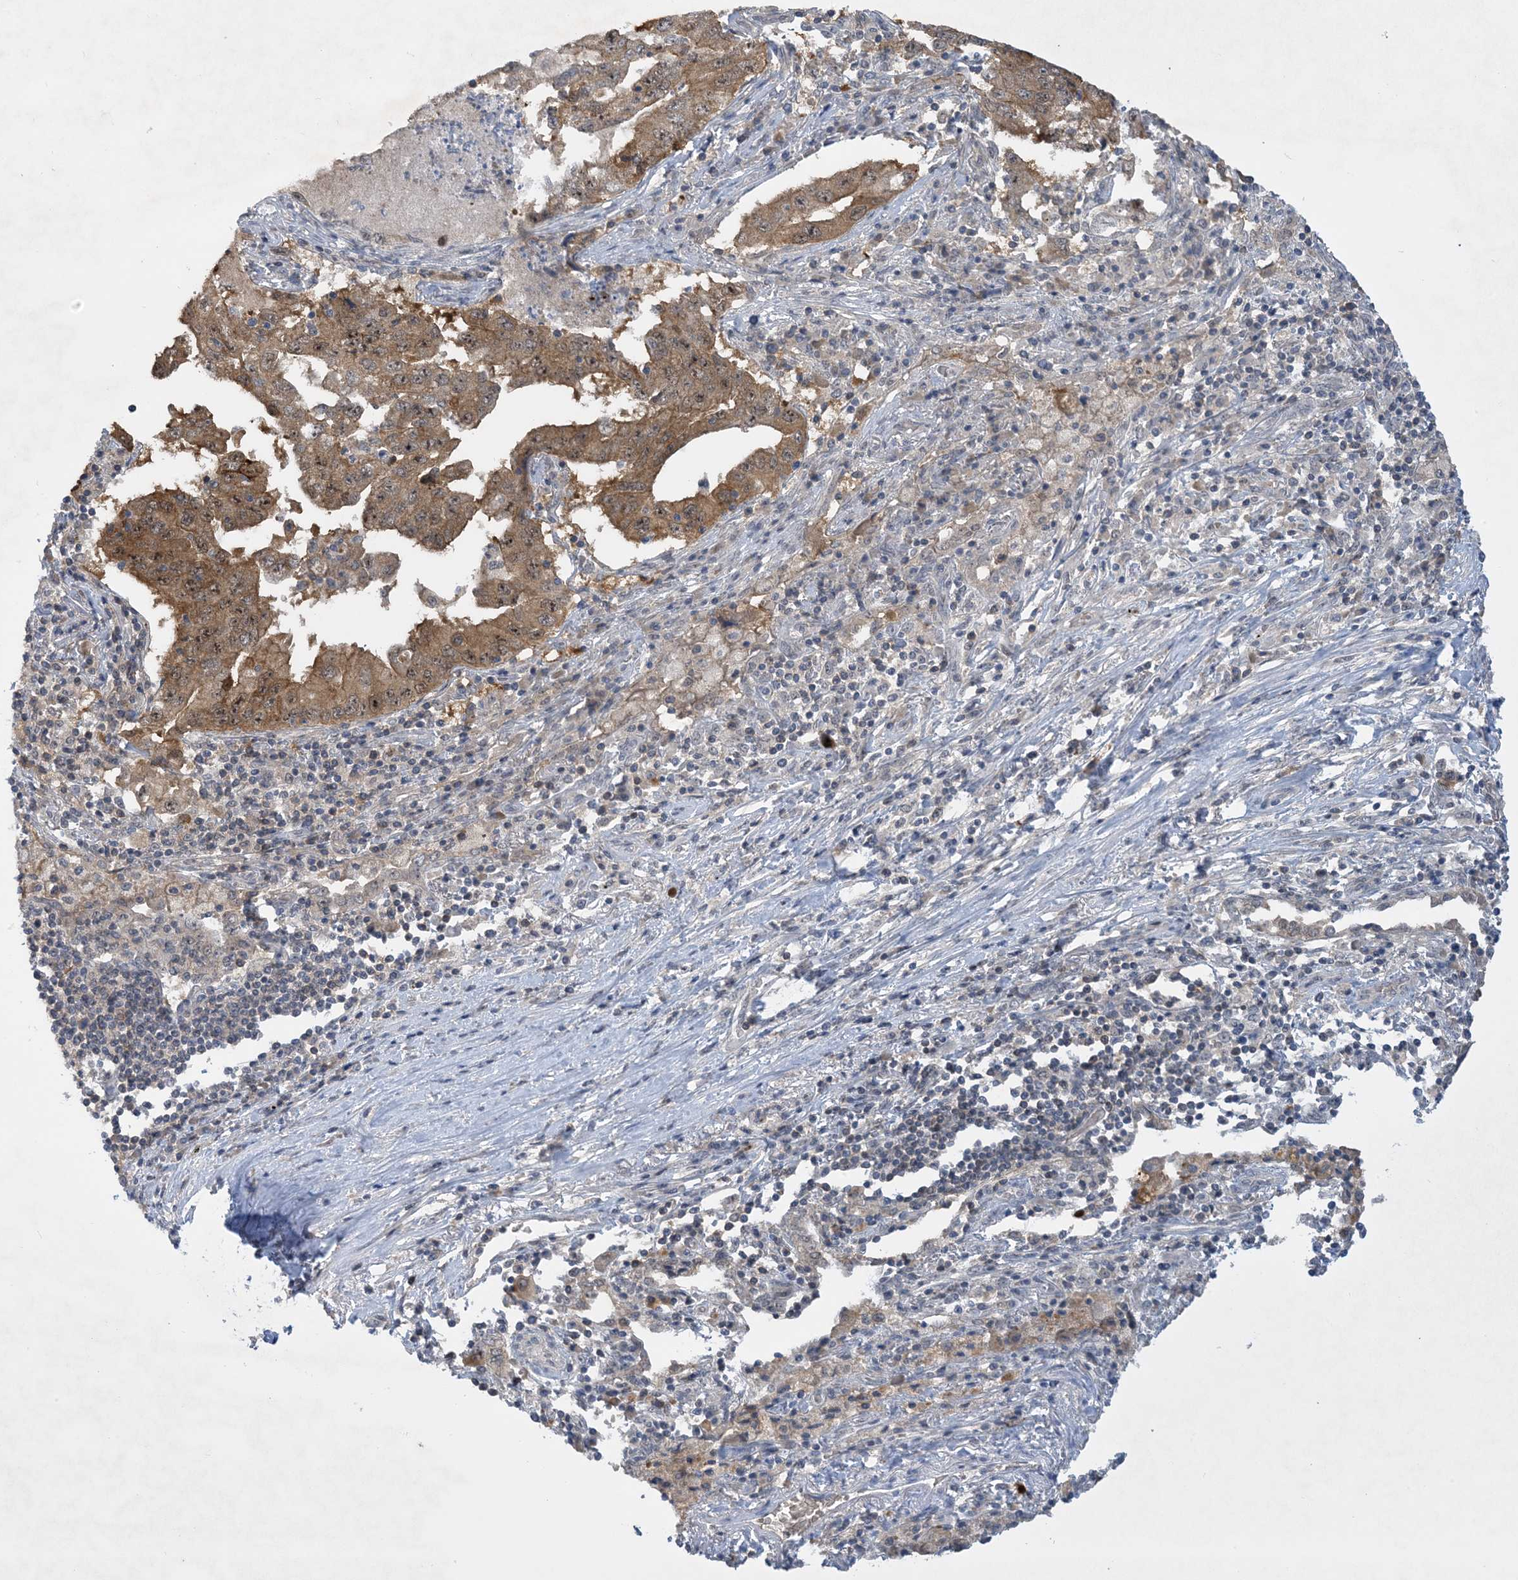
{"staining": {"intensity": "moderate", "quantity": ">75%", "location": "cytoplasmic/membranous,nuclear"}, "tissue": "lung cancer", "cell_type": "Tumor cells", "image_type": "cancer", "snomed": [{"axis": "morphology", "description": "Adenocarcinoma, NOS"}, {"axis": "topography", "description": "Lung"}], "caption": "Brown immunohistochemical staining in lung cancer (adenocarcinoma) reveals moderate cytoplasmic/membranous and nuclear staining in approximately >75% of tumor cells. The staining was performed using DAB, with brown indicating positive protein expression. Nuclei are stained blue with hematoxylin.", "gene": "UBE2E1", "patient": {"sex": "female", "age": 51}}